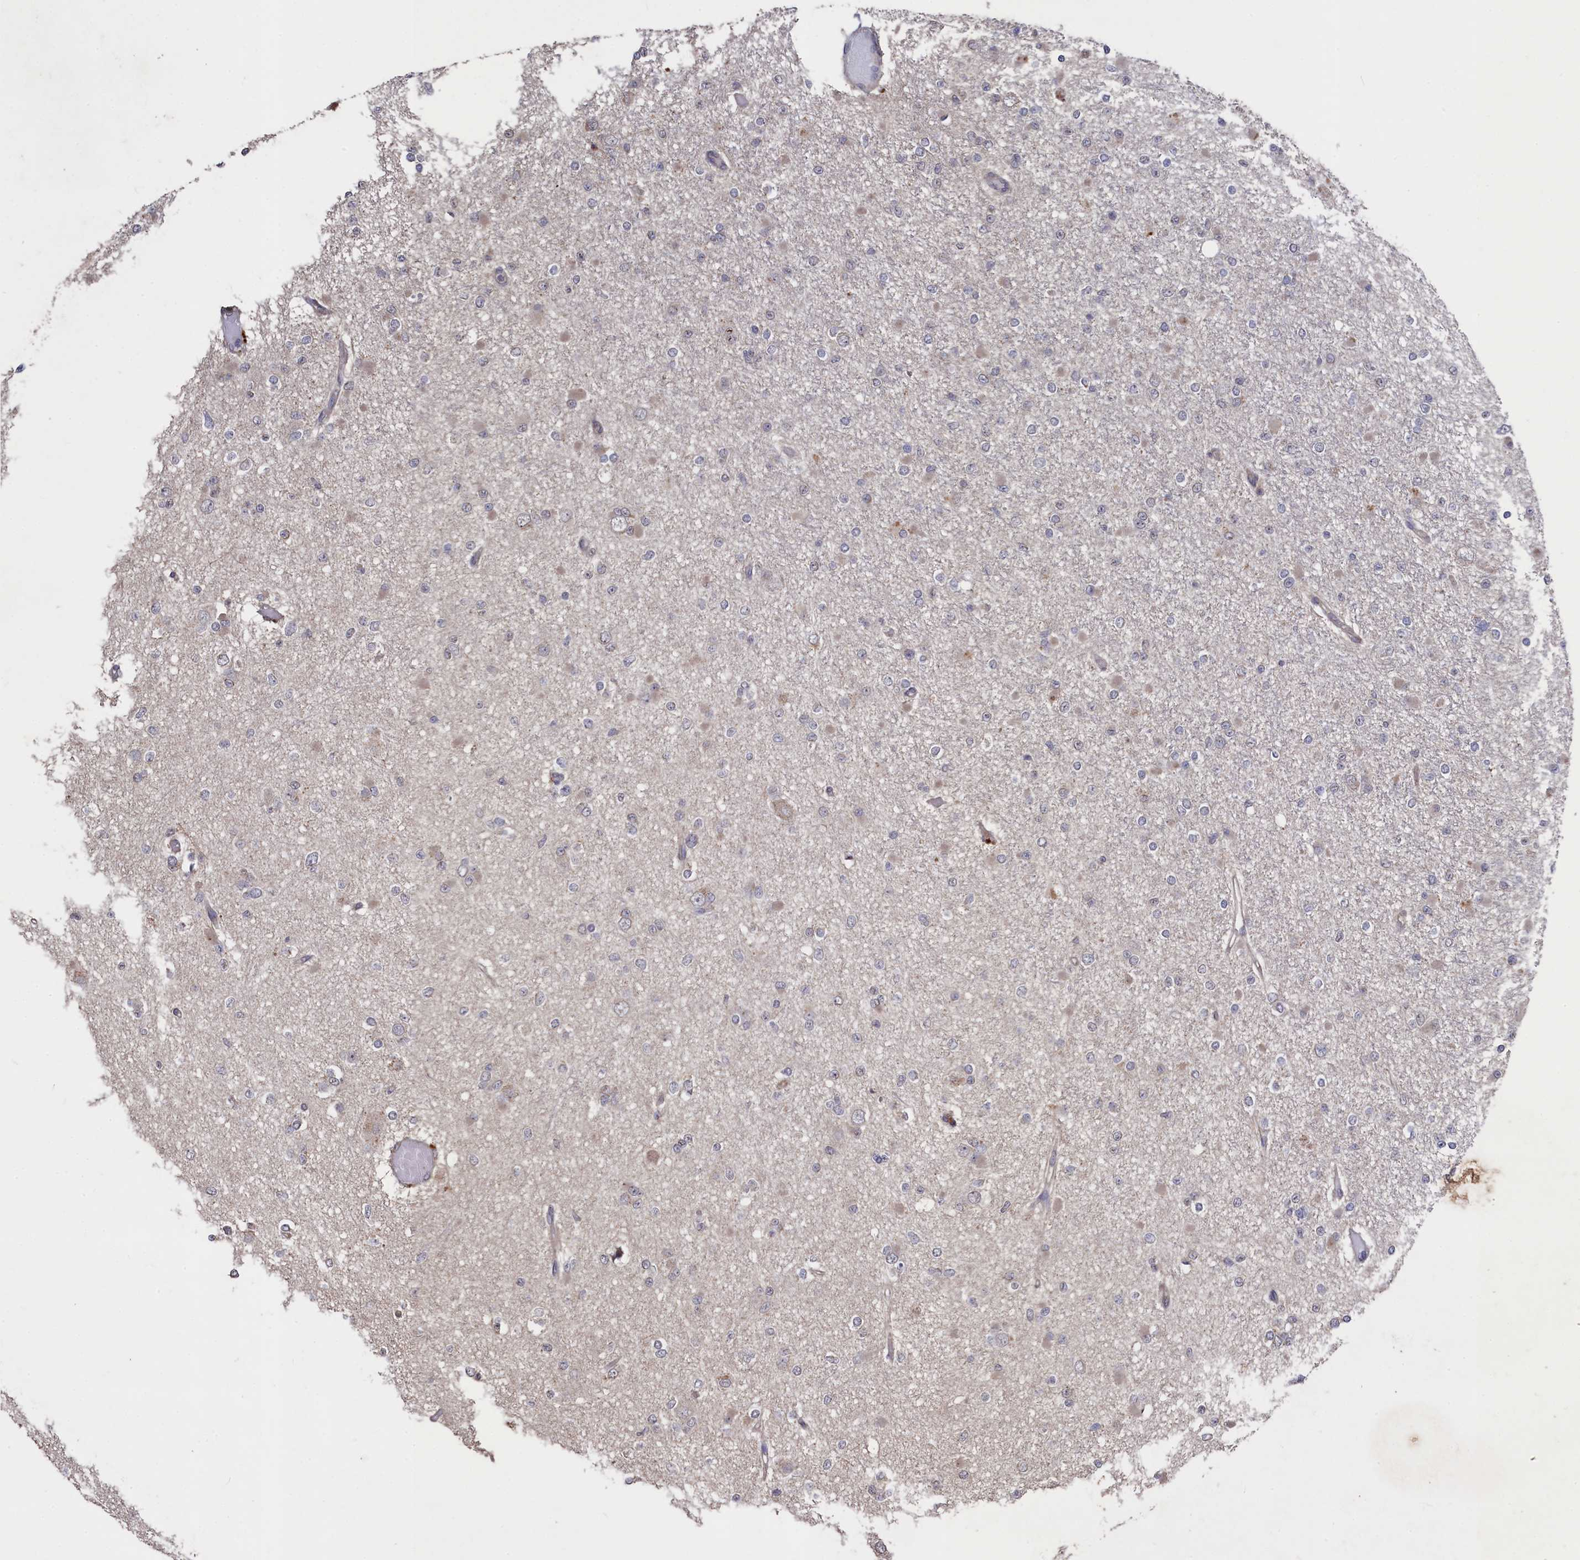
{"staining": {"intensity": "negative", "quantity": "none", "location": "none"}, "tissue": "glioma", "cell_type": "Tumor cells", "image_type": "cancer", "snomed": [{"axis": "morphology", "description": "Glioma, malignant, Low grade"}, {"axis": "topography", "description": "Brain"}], "caption": "The immunohistochemistry micrograph has no significant expression in tumor cells of glioma tissue.", "gene": "TMC5", "patient": {"sex": "female", "age": 22}}